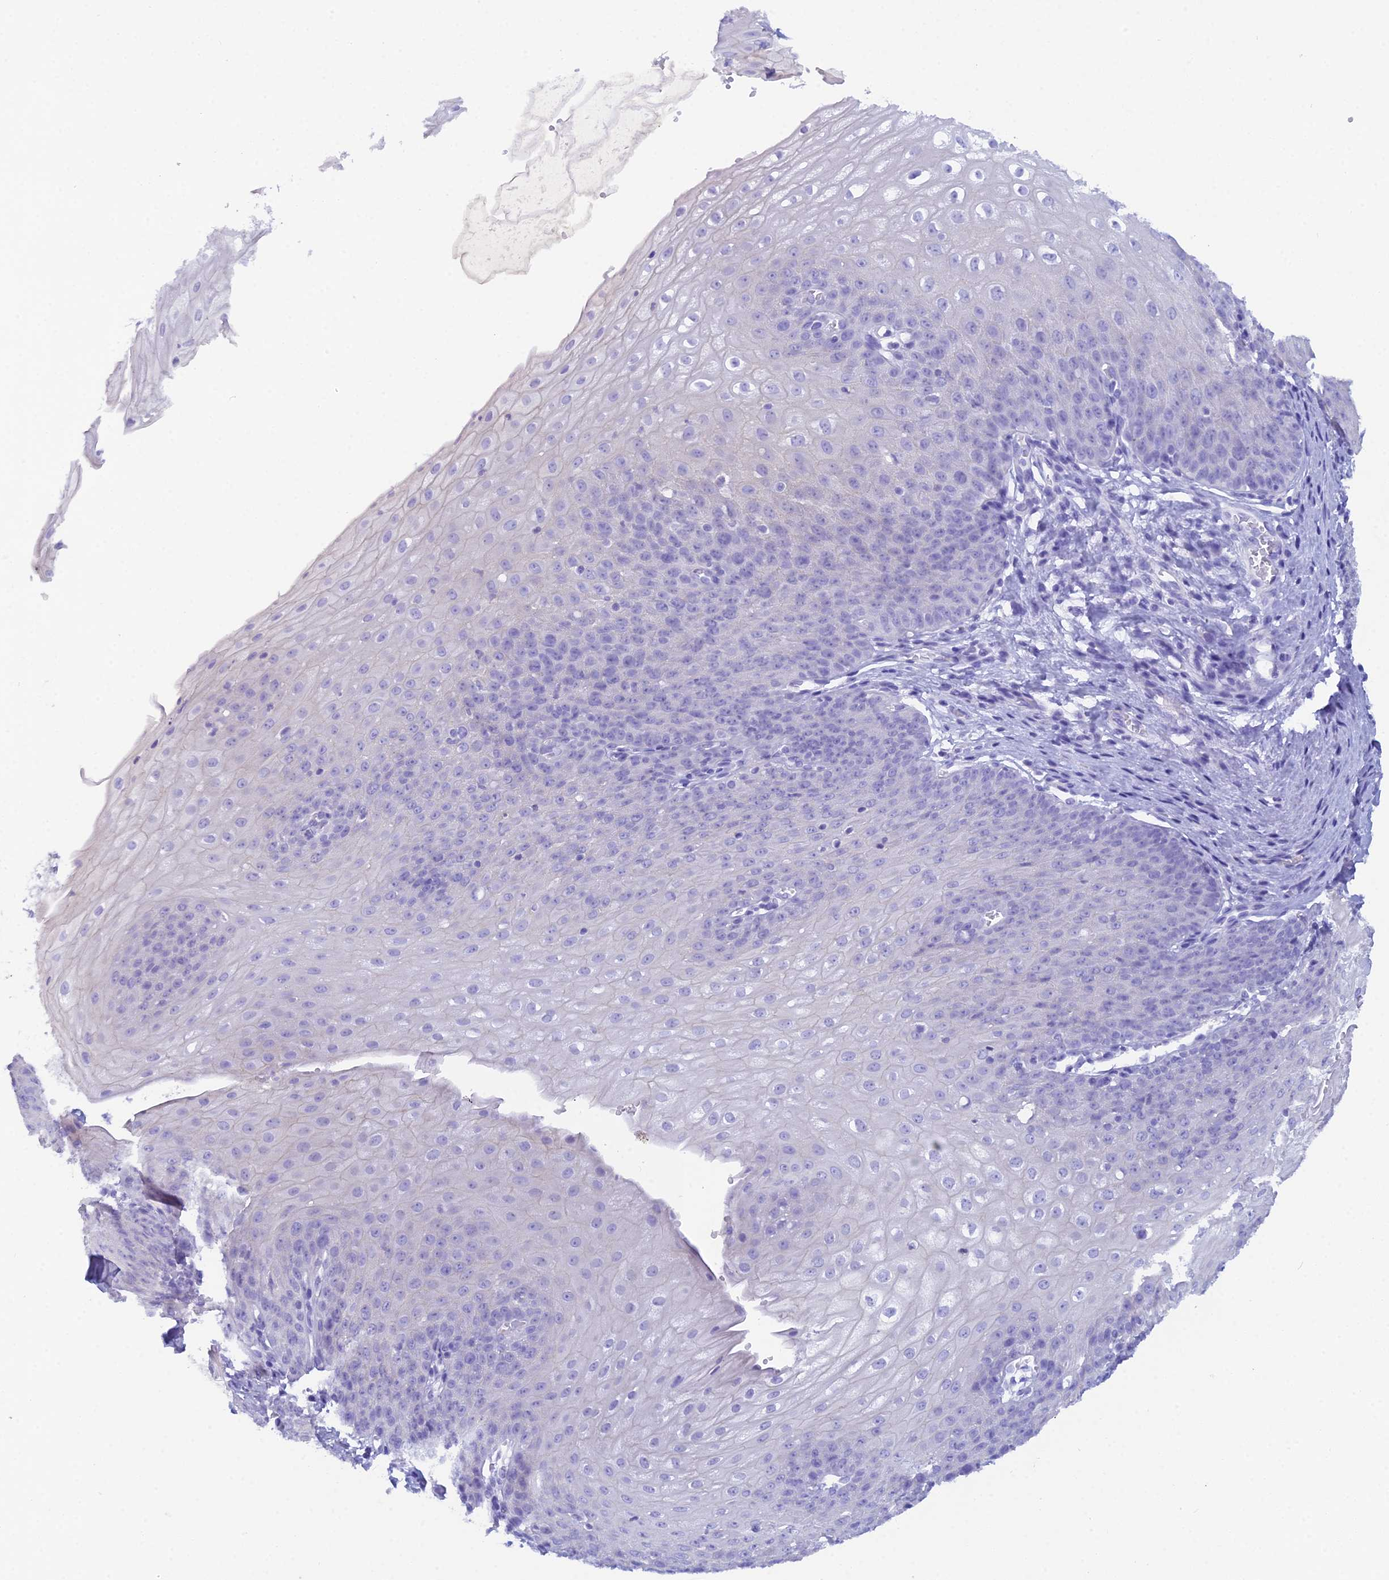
{"staining": {"intensity": "negative", "quantity": "none", "location": "none"}, "tissue": "esophagus", "cell_type": "Squamous epithelial cells", "image_type": "normal", "snomed": [{"axis": "morphology", "description": "Normal tissue, NOS"}, {"axis": "topography", "description": "Esophagus"}], "caption": "Human esophagus stained for a protein using IHC shows no staining in squamous epithelial cells.", "gene": "REG1A", "patient": {"sex": "male", "age": 71}}